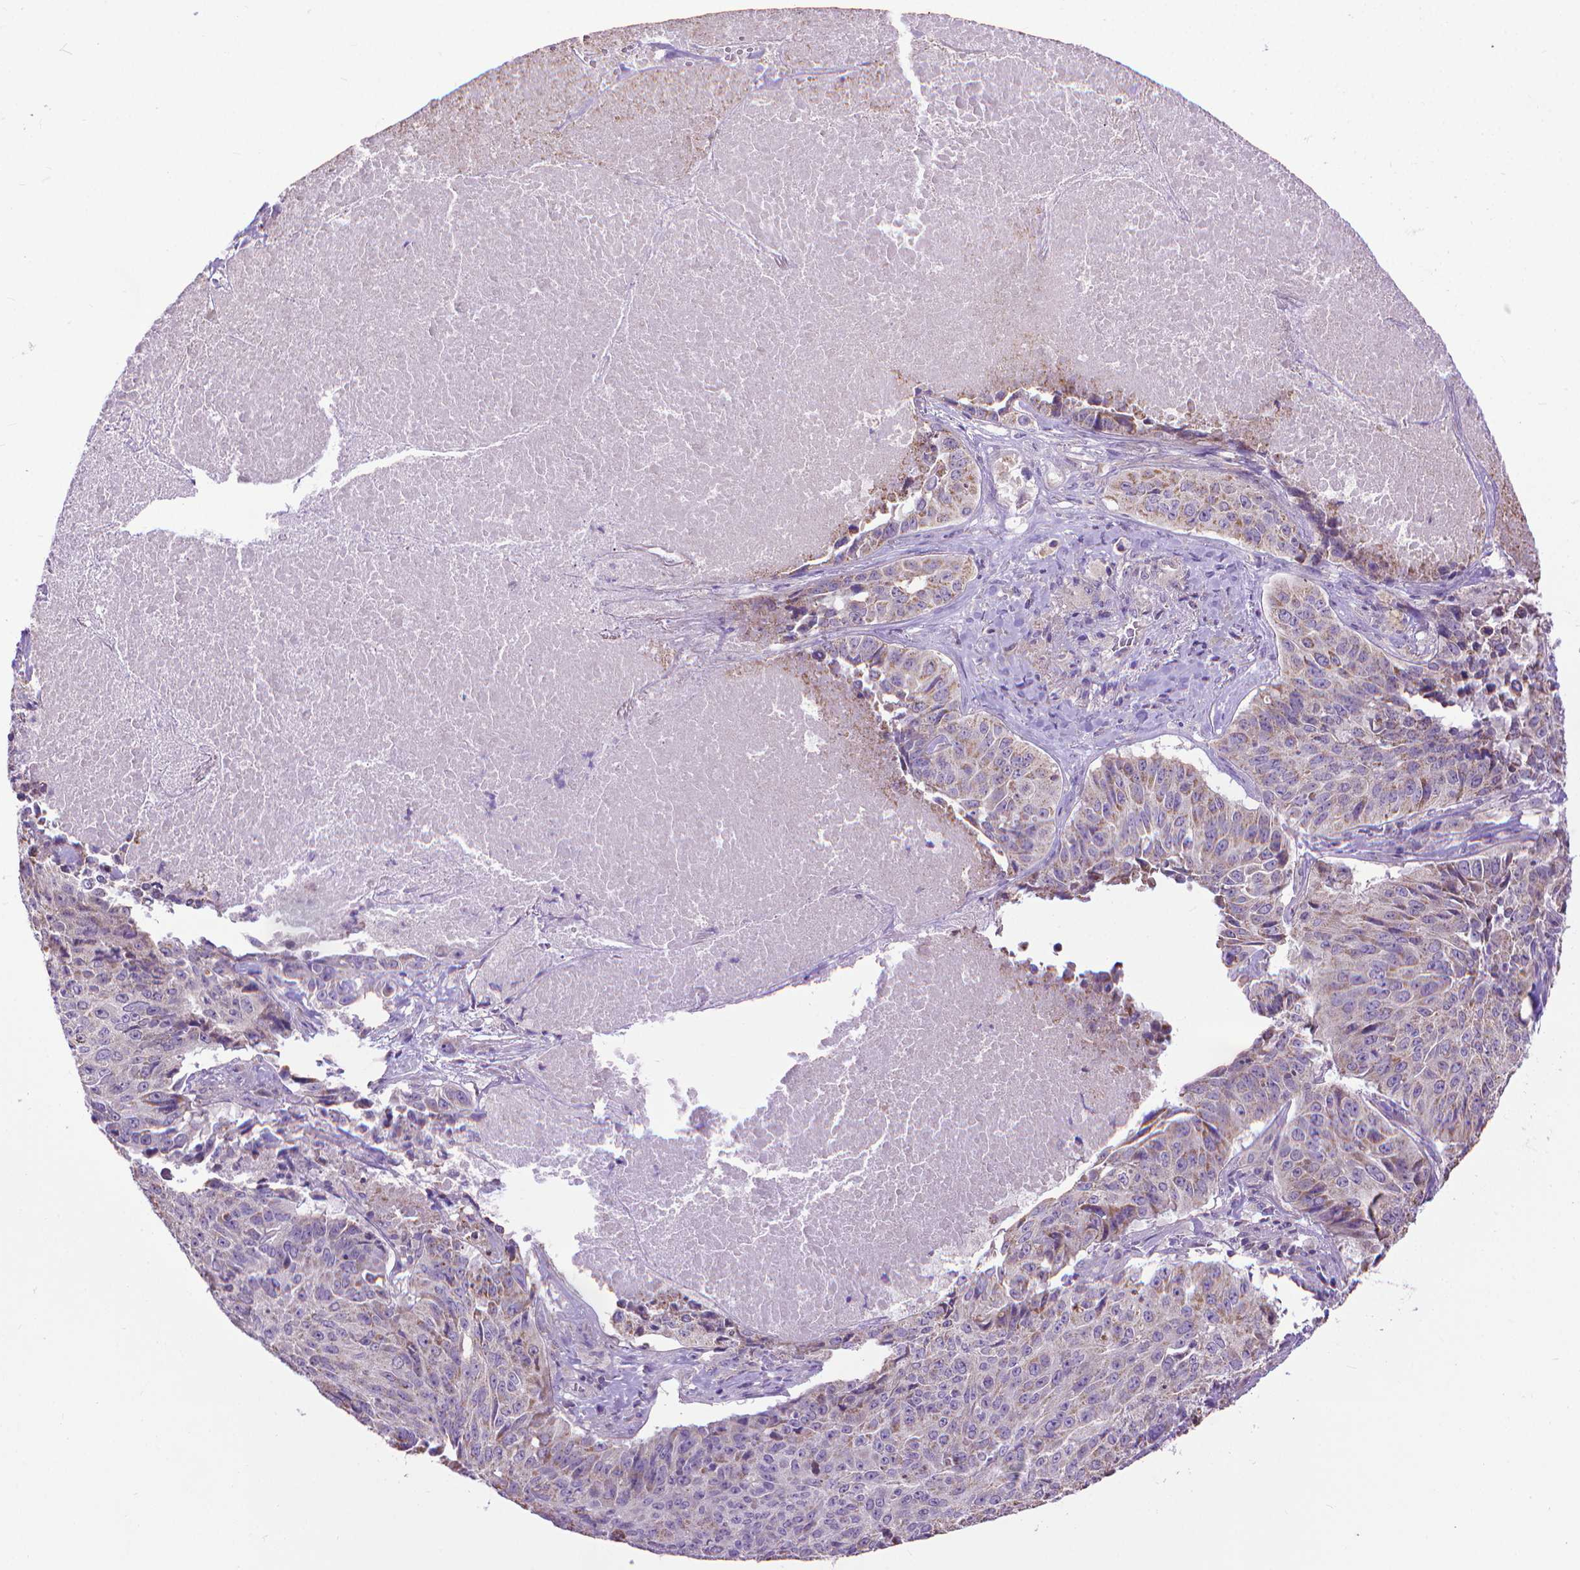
{"staining": {"intensity": "weak", "quantity": "25%-75%", "location": "cytoplasmic/membranous"}, "tissue": "lung cancer", "cell_type": "Tumor cells", "image_type": "cancer", "snomed": [{"axis": "morphology", "description": "Normal tissue, NOS"}, {"axis": "morphology", "description": "Squamous cell carcinoma, NOS"}, {"axis": "topography", "description": "Bronchus"}, {"axis": "topography", "description": "Lung"}], "caption": "This is an image of immunohistochemistry staining of lung cancer, which shows weak expression in the cytoplasmic/membranous of tumor cells.", "gene": "SYN1", "patient": {"sex": "male", "age": 64}}